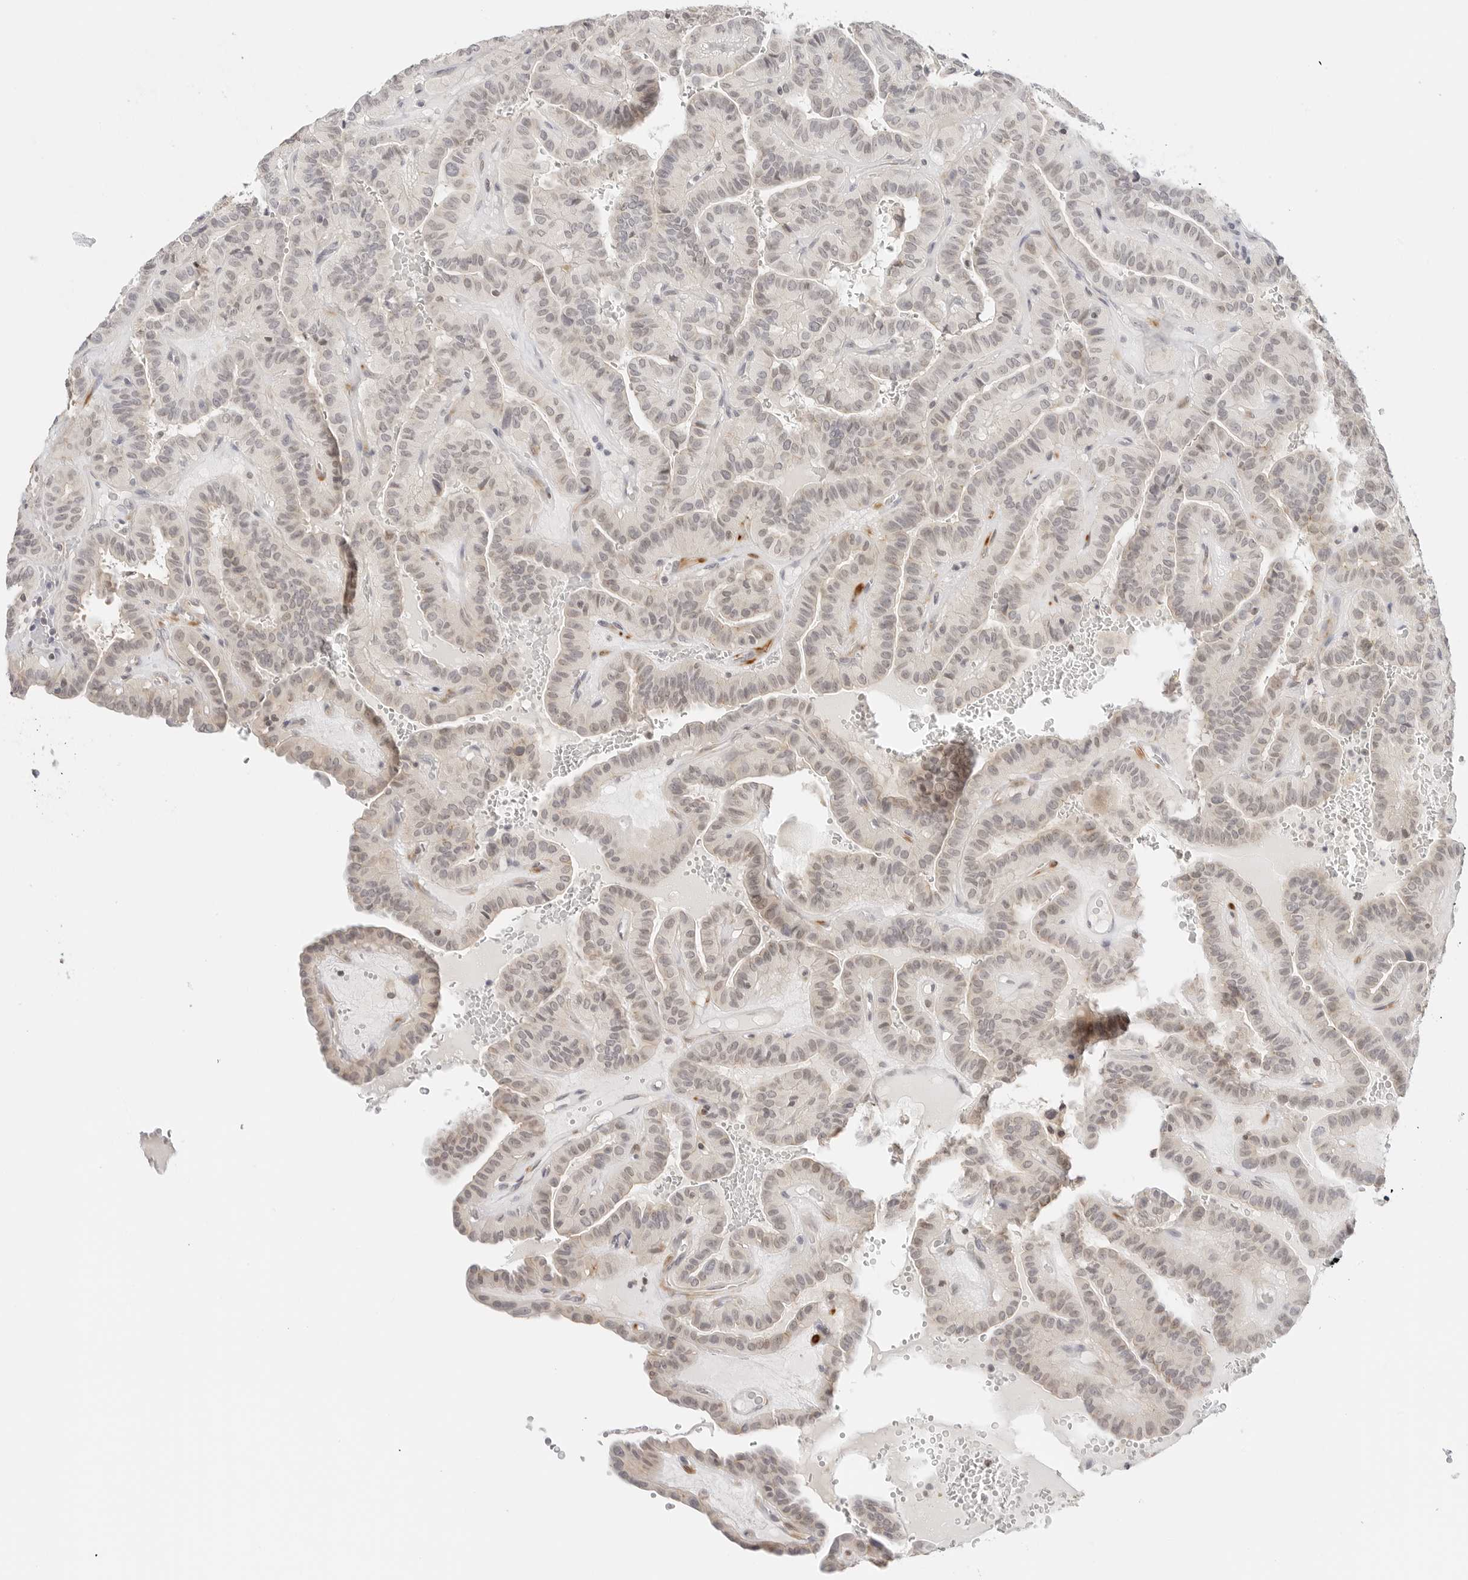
{"staining": {"intensity": "weak", "quantity": "<25%", "location": "cytoplasmic/membranous"}, "tissue": "thyroid cancer", "cell_type": "Tumor cells", "image_type": "cancer", "snomed": [{"axis": "morphology", "description": "Papillary adenocarcinoma, NOS"}, {"axis": "topography", "description": "Thyroid gland"}], "caption": "An immunohistochemistry (IHC) micrograph of thyroid cancer is shown. There is no staining in tumor cells of thyroid cancer.", "gene": "PCDH19", "patient": {"sex": "male", "age": 77}}